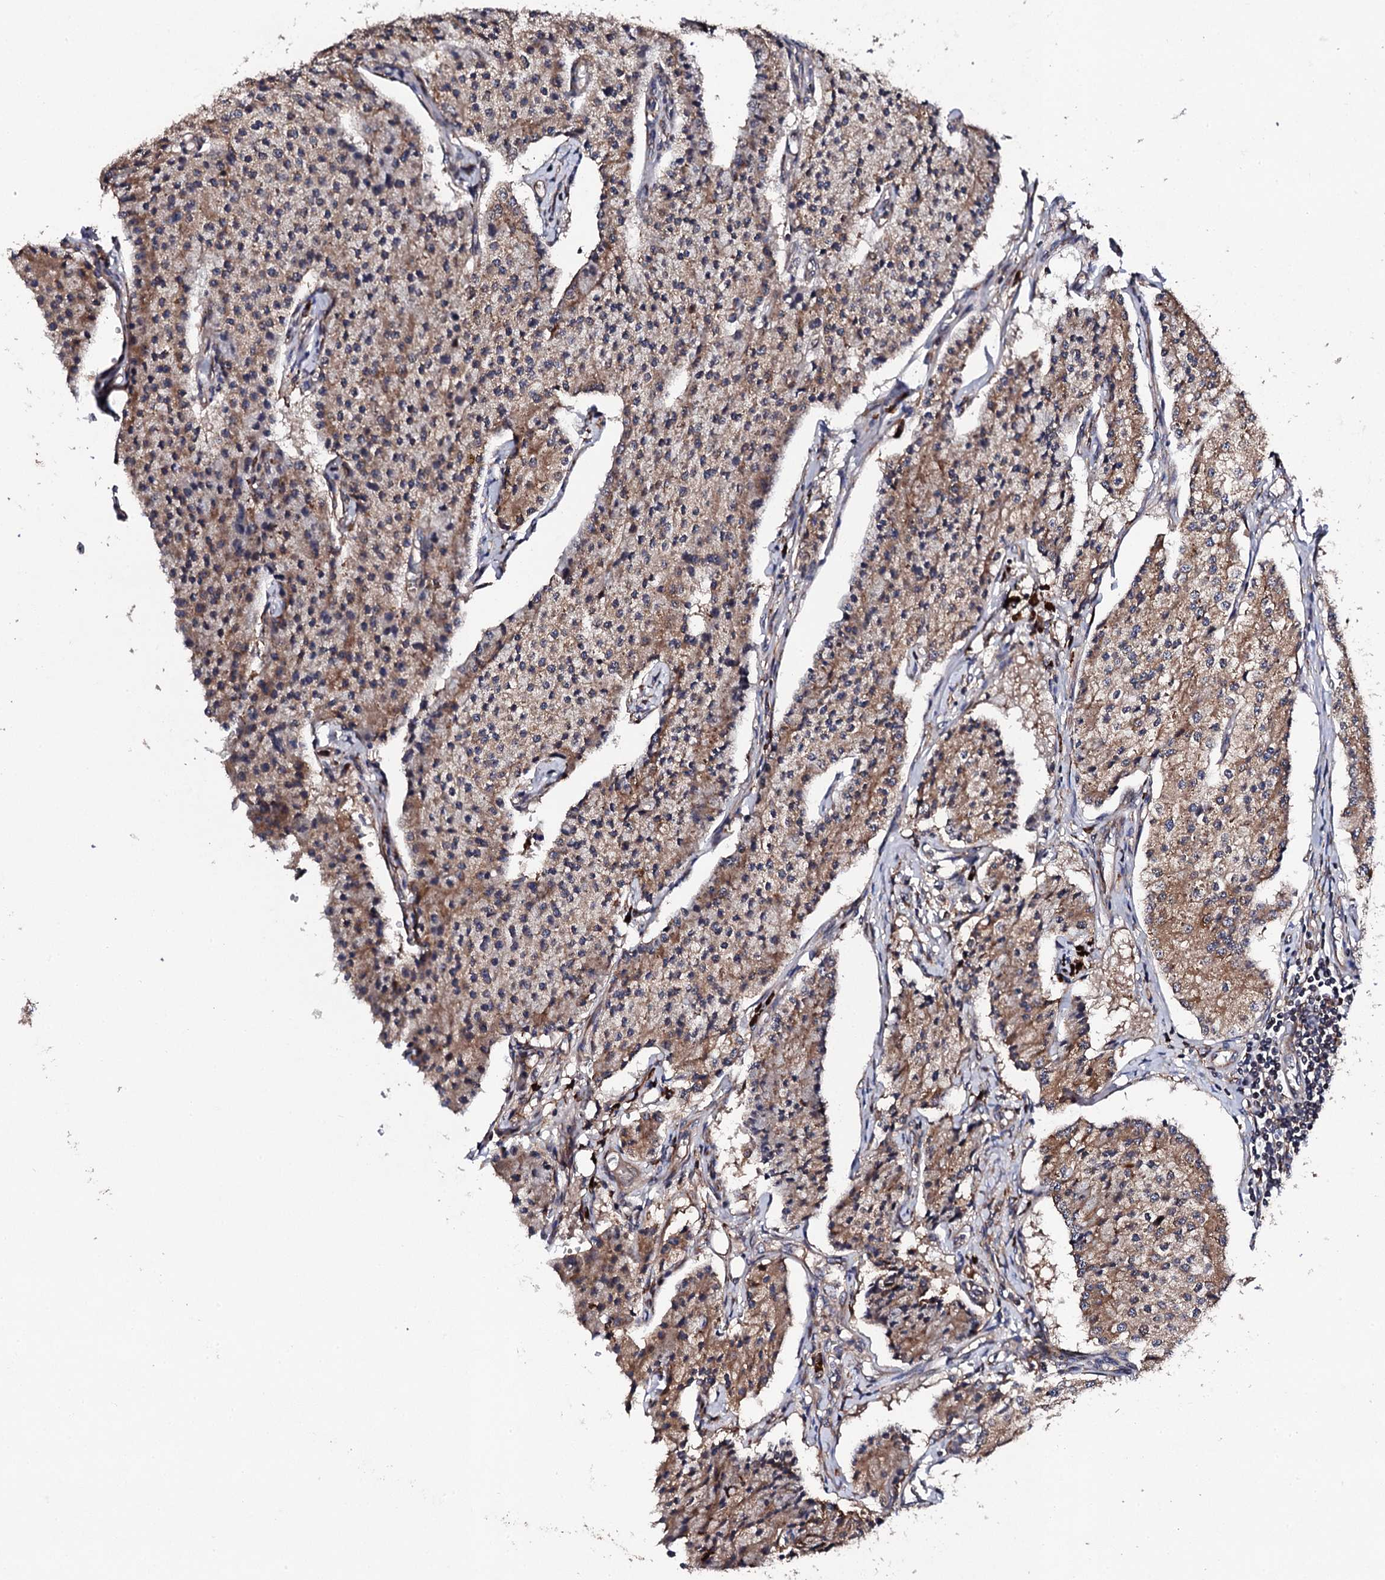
{"staining": {"intensity": "moderate", "quantity": ">75%", "location": "cytoplasmic/membranous"}, "tissue": "carcinoid", "cell_type": "Tumor cells", "image_type": "cancer", "snomed": [{"axis": "morphology", "description": "Carcinoid, malignant, NOS"}, {"axis": "topography", "description": "Colon"}], "caption": "Immunohistochemistry (IHC) image of neoplastic tissue: carcinoid stained using immunohistochemistry shows medium levels of moderate protein expression localized specifically in the cytoplasmic/membranous of tumor cells, appearing as a cytoplasmic/membranous brown color.", "gene": "LIPT2", "patient": {"sex": "female", "age": 52}}